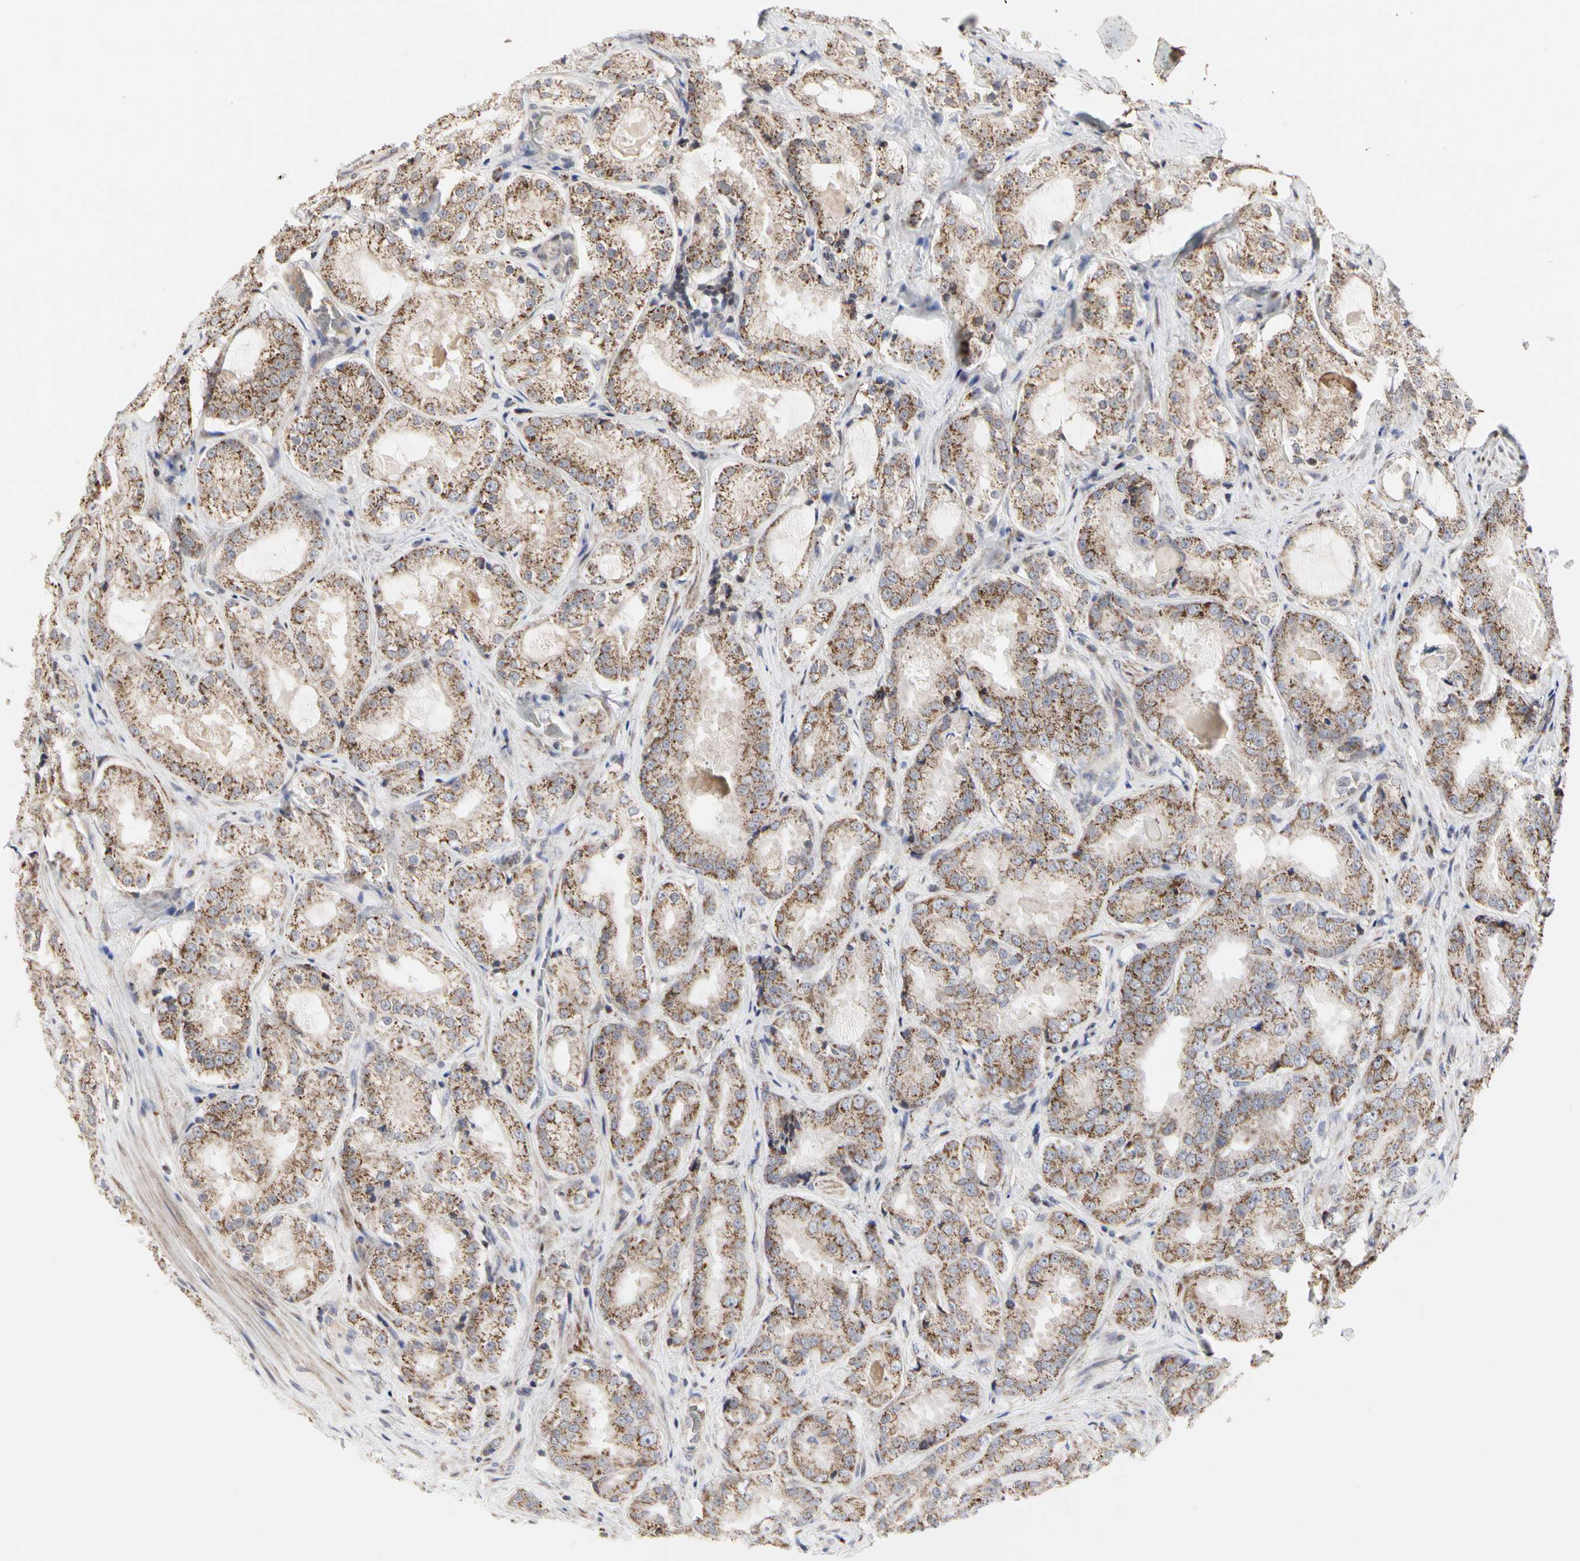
{"staining": {"intensity": "moderate", "quantity": ">75%", "location": "cytoplasmic/membranous"}, "tissue": "prostate cancer", "cell_type": "Tumor cells", "image_type": "cancer", "snomed": [{"axis": "morphology", "description": "Adenocarcinoma, High grade"}, {"axis": "topography", "description": "Prostate"}], "caption": "Brown immunohistochemical staining in prostate cancer shows moderate cytoplasmic/membranous positivity in approximately >75% of tumor cells. (brown staining indicates protein expression, while blue staining denotes nuclei).", "gene": "TSKU", "patient": {"sex": "male", "age": 73}}